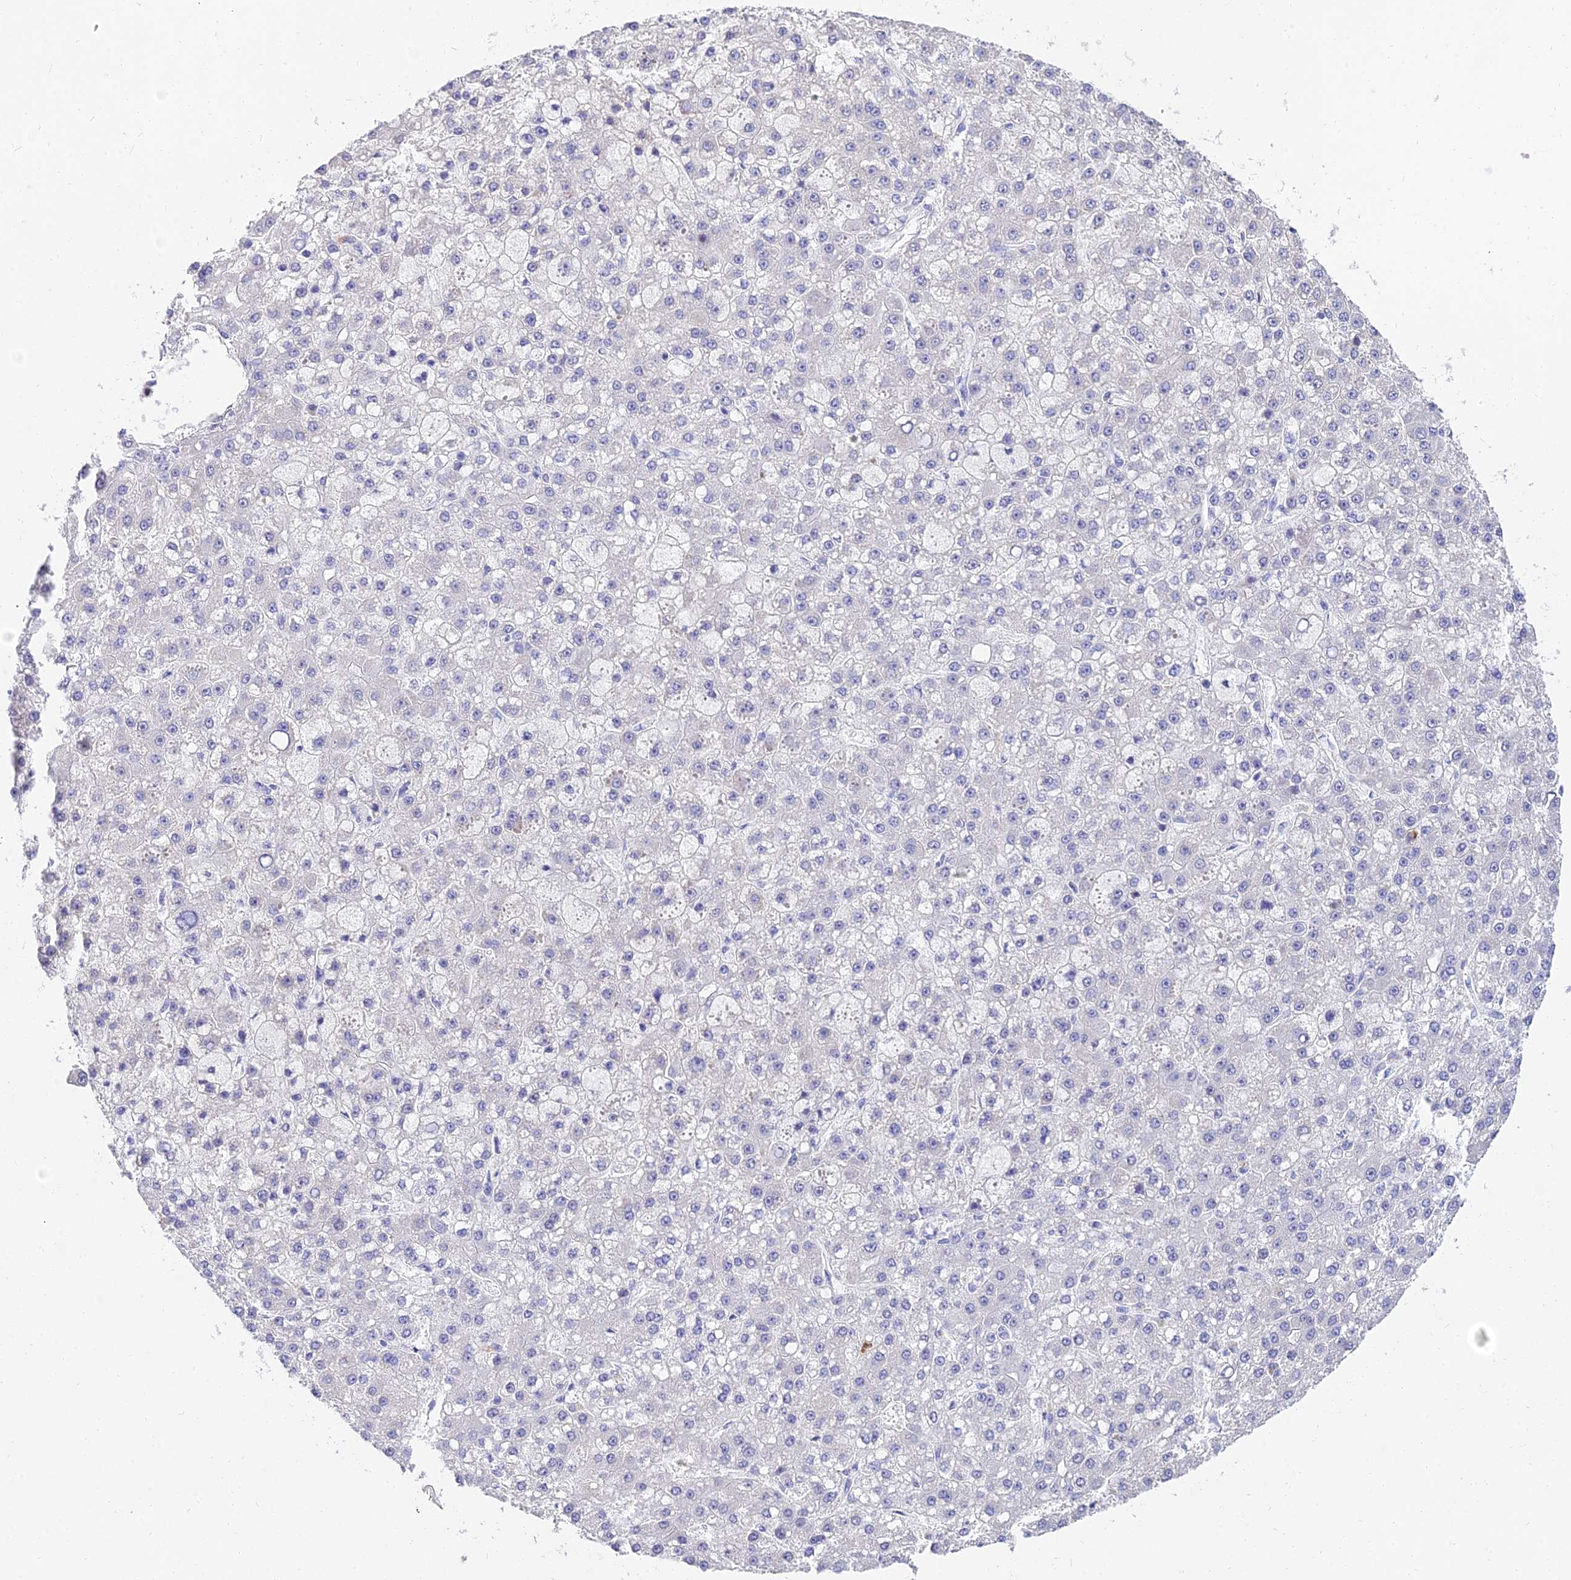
{"staining": {"intensity": "negative", "quantity": "none", "location": "none"}, "tissue": "liver cancer", "cell_type": "Tumor cells", "image_type": "cancer", "snomed": [{"axis": "morphology", "description": "Carcinoma, Hepatocellular, NOS"}, {"axis": "topography", "description": "Liver"}], "caption": "There is no significant staining in tumor cells of hepatocellular carcinoma (liver).", "gene": "VWC2L", "patient": {"sex": "male", "age": 67}}